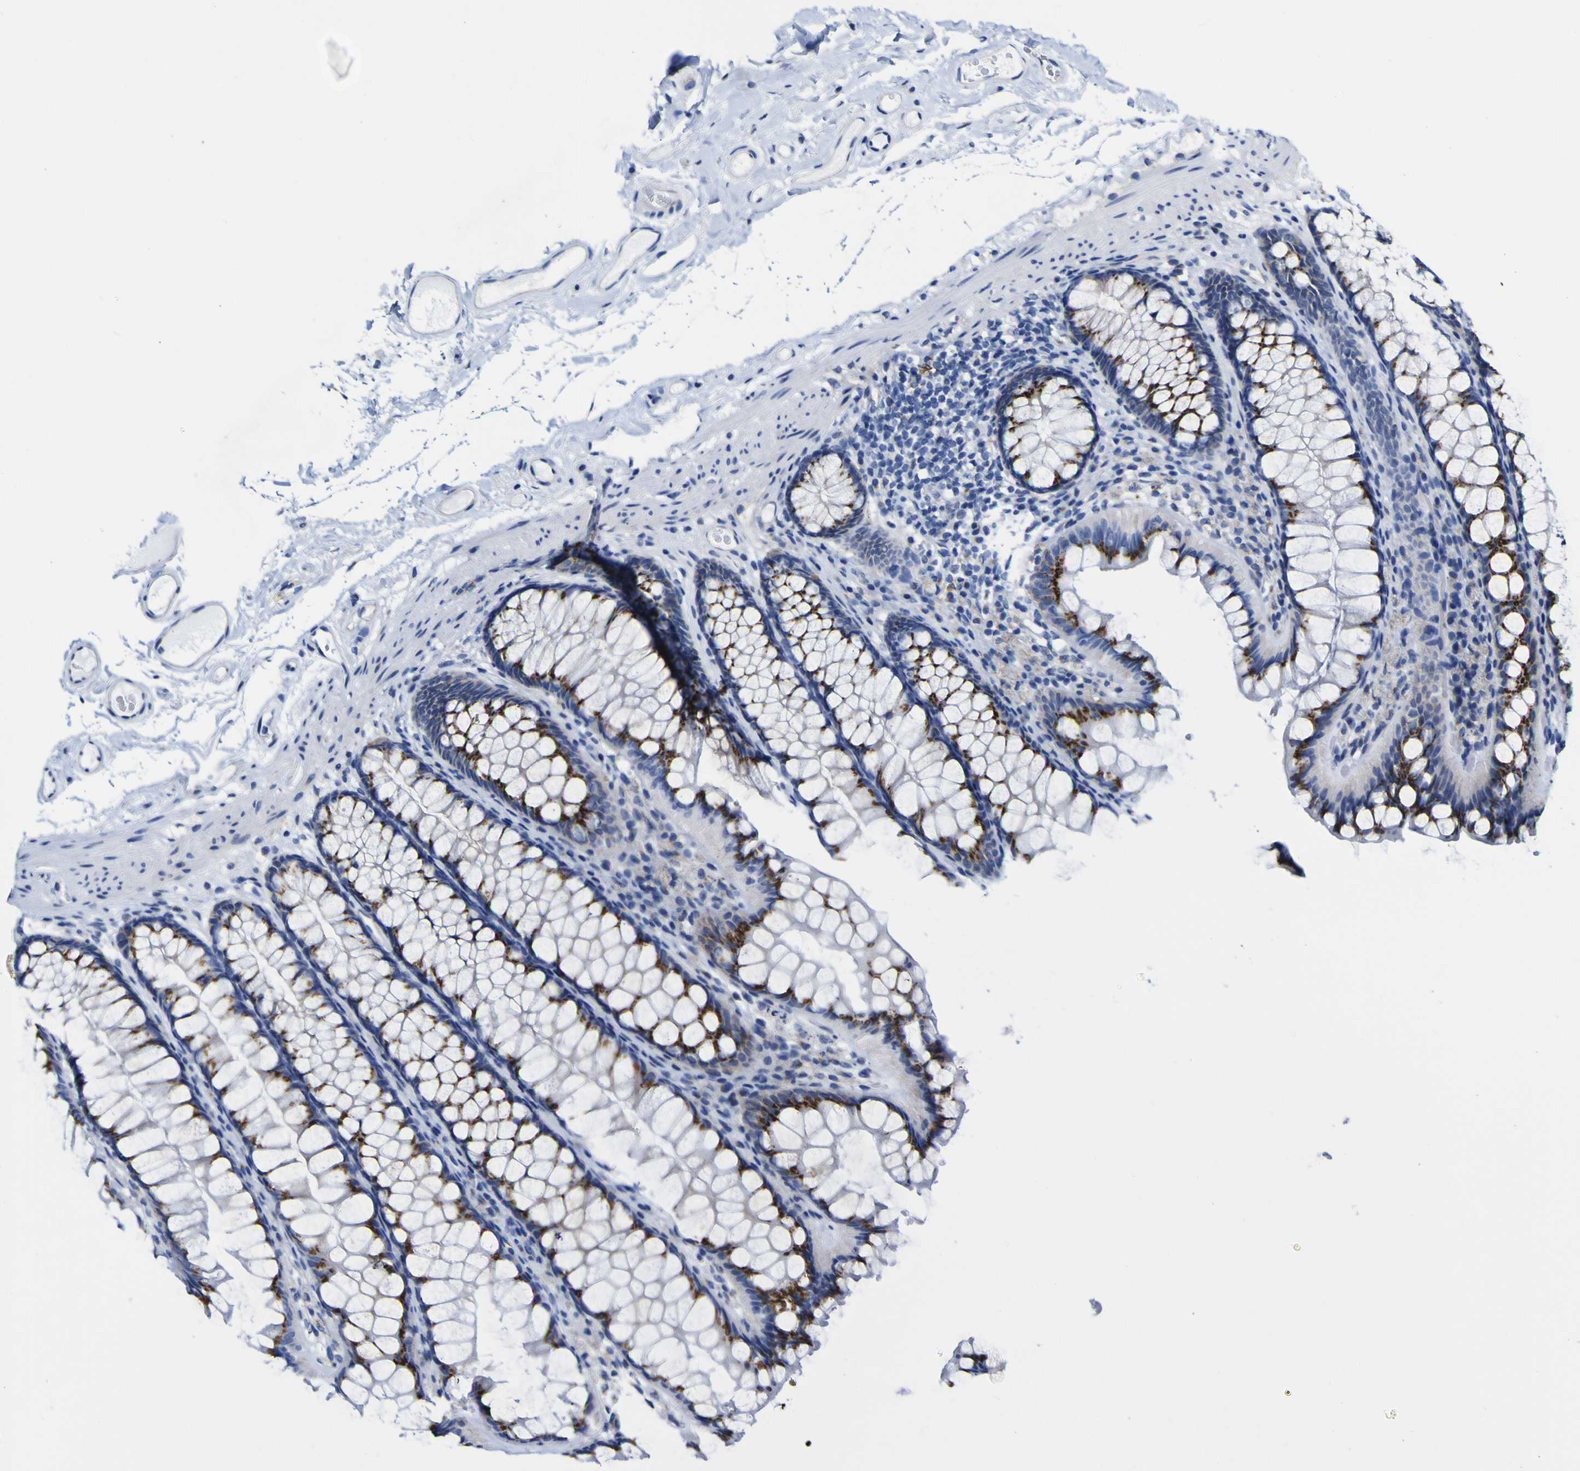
{"staining": {"intensity": "negative", "quantity": "none", "location": "none"}, "tissue": "colon", "cell_type": "Endothelial cells", "image_type": "normal", "snomed": [{"axis": "morphology", "description": "Normal tissue, NOS"}, {"axis": "topography", "description": "Colon"}], "caption": "Immunohistochemistry (IHC) of benign colon demonstrates no staining in endothelial cells. Nuclei are stained in blue.", "gene": "GOLM1", "patient": {"sex": "female", "age": 55}}